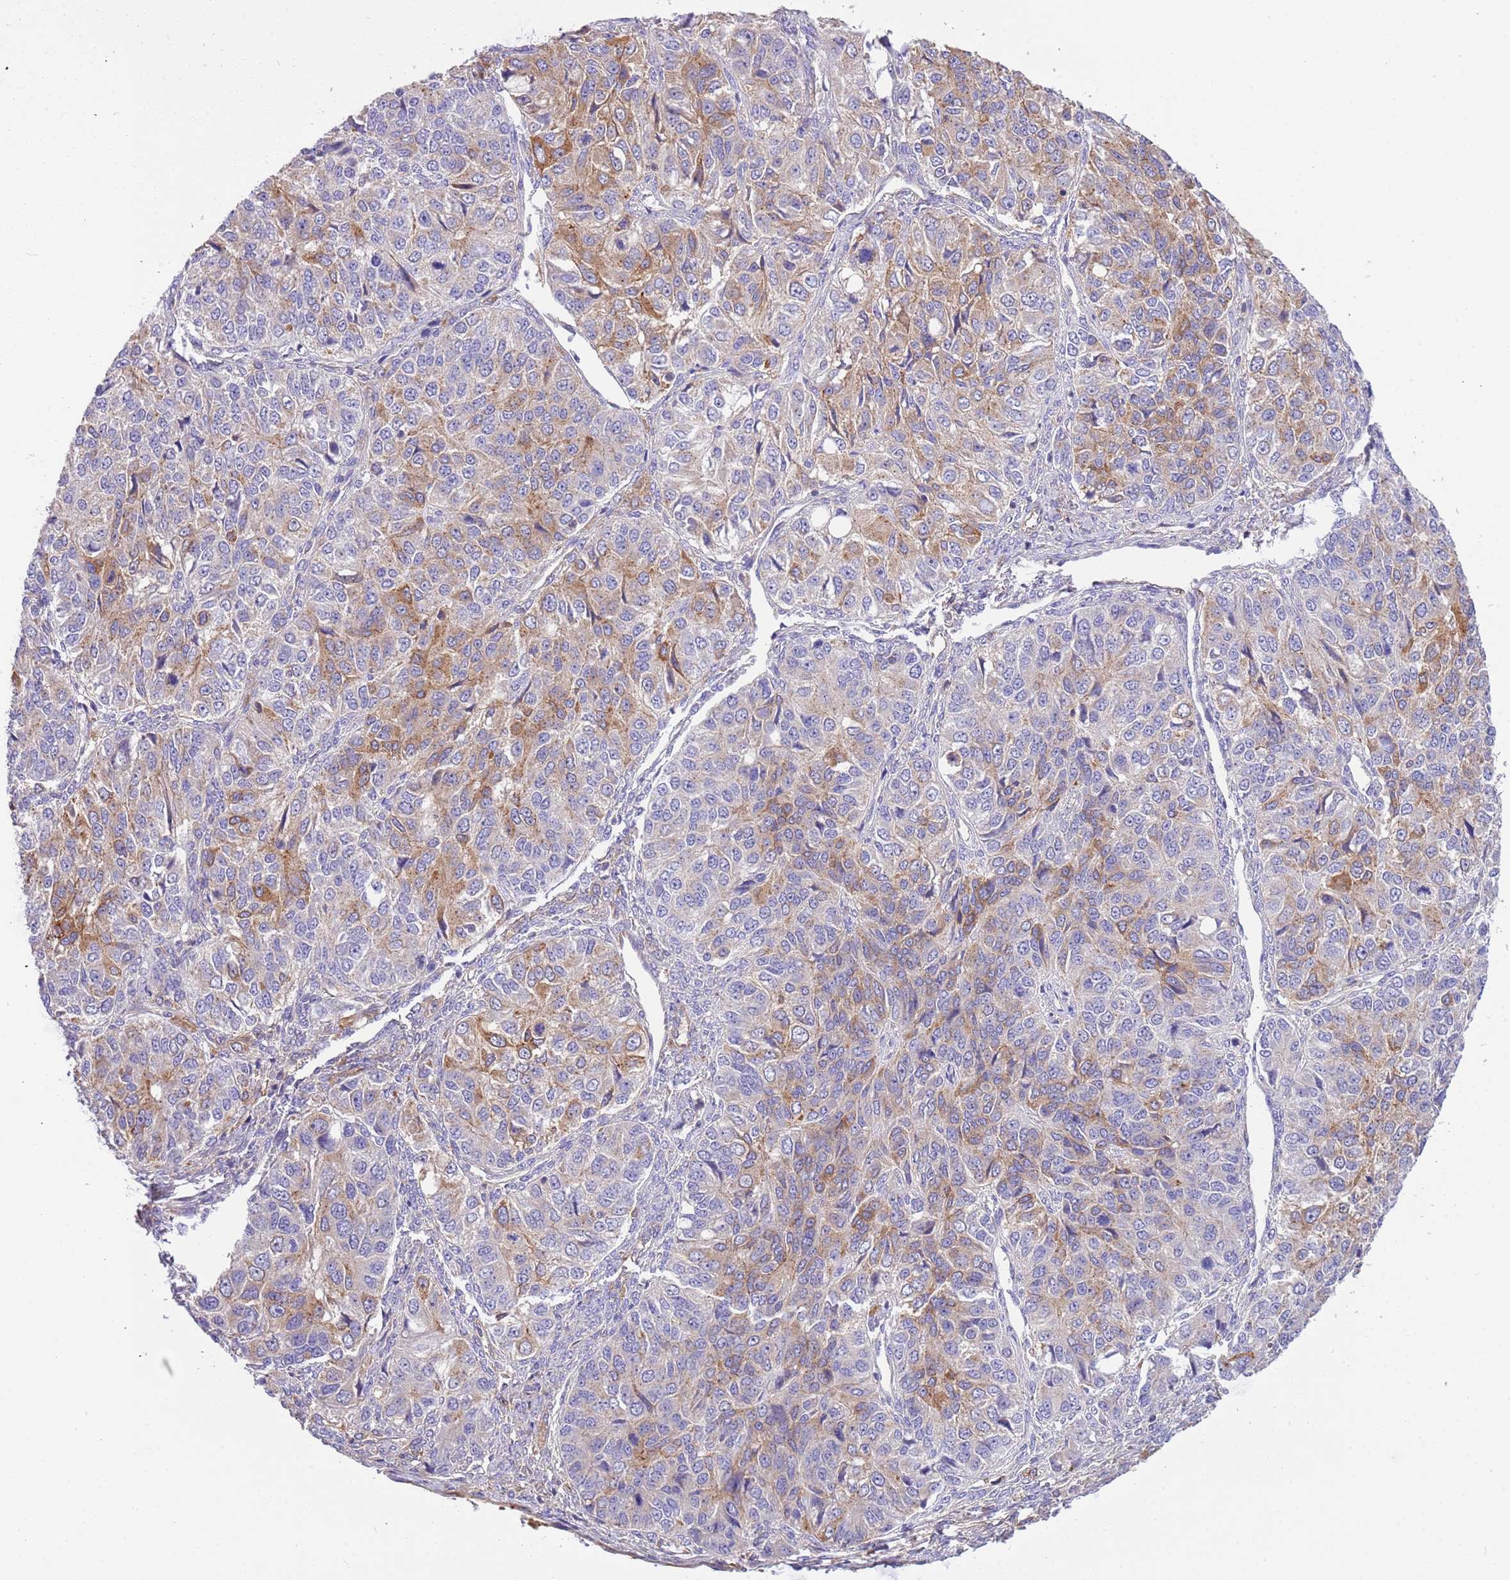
{"staining": {"intensity": "moderate", "quantity": "<25%", "location": "cytoplasmic/membranous"}, "tissue": "ovarian cancer", "cell_type": "Tumor cells", "image_type": "cancer", "snomed": [{"axis": "morphology", "description": "Carcinoma, endometroid"}, {"axis": "topography", "description": "Ovary"}], "caption": "Ovarian cancer stained with immunohistochemistry reveals moderate cytoplasmic/membranous expression in about <25% of tumor cells.", "gene": "NAALADL1", "patient": {"sex": "female", "age": 51}}